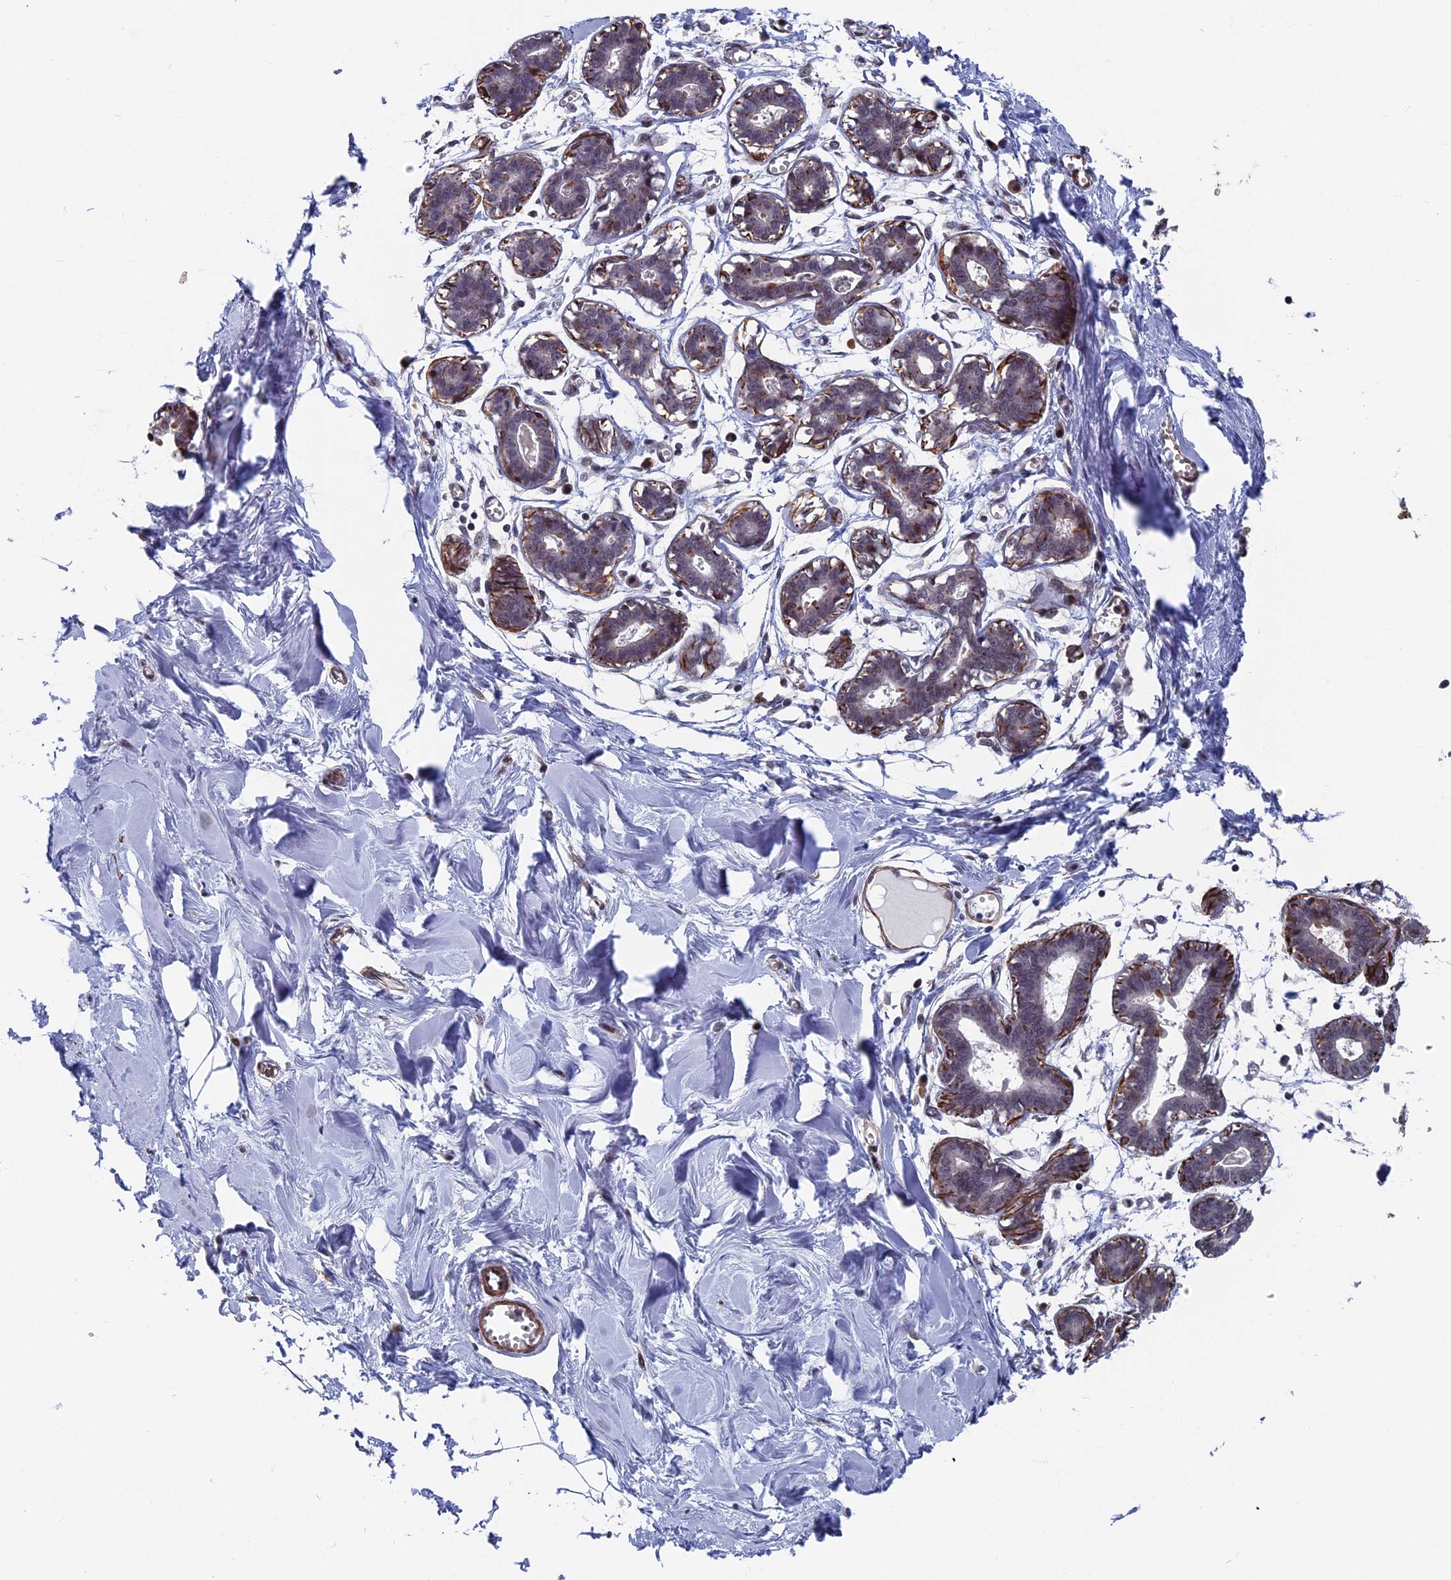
{"staining": {"intensity": "negative", "quantity": "none", "location": "none"}, "tissue": "breast", "cell_type": "Adipocytes", "image_type": "normal", "snomed": [{"axis": "morphology", "description": "Normal tissue, NOS"}, {"axis": "topography", "description": "Breast"}], "caption": "High magnification brightfield microscopy of benign breast stained with DAB (3,3'-diaminobenzidine) (brown) and counterstained with hematoxylin (blue): adipocytes show no significant expression. Nuclei are stained in blue.", "gene": "CTDP1", "patient": {"sex": "female", "age": 27}}